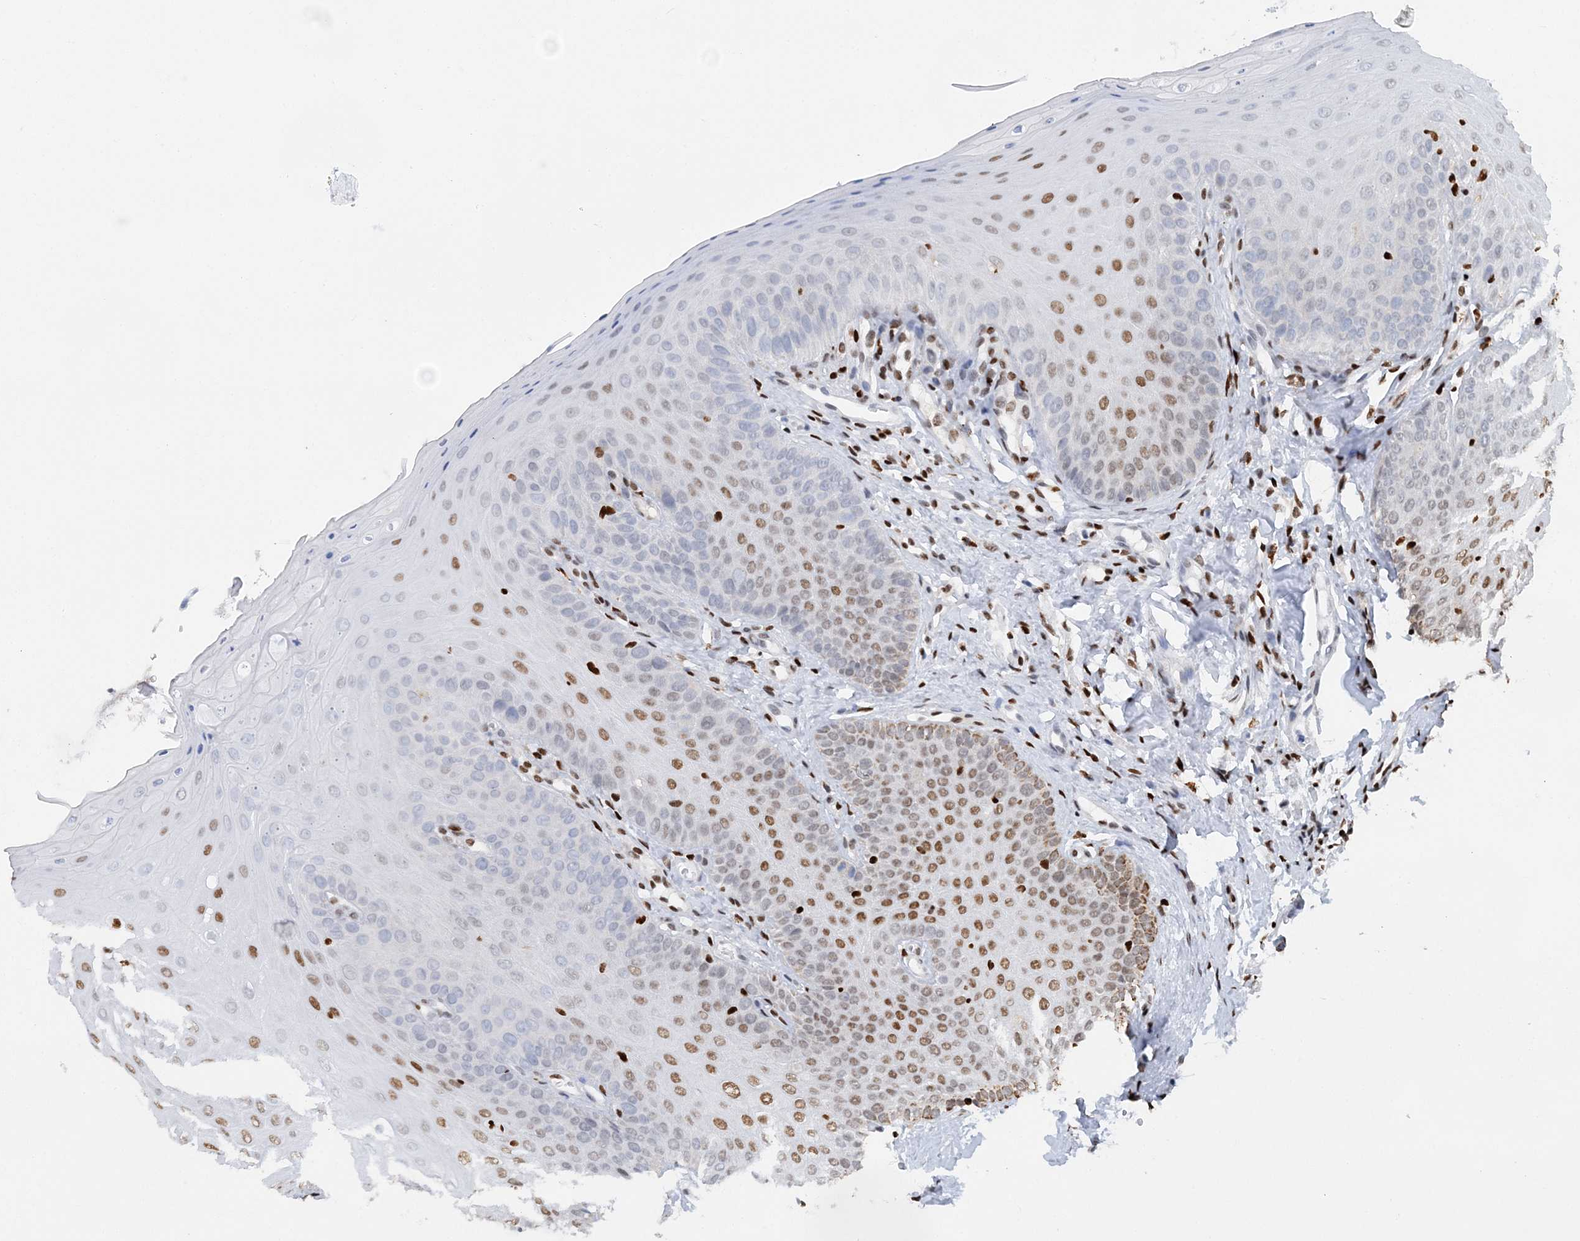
{"staining": {"intensity": "strong", "quantity": "25%-75%", "location": "nuclear"}, "tissue": "oral mucosa", "cell_type": "Squamous epithelial cells", "image_type": "normal", "snomed": [{"axis": "morphology", "description": "Normal tissue, NOS"}, {"axis": "topography", "description": "Oral tissue"}], "caption": "This image shows normal oral mucosa stained with IHC to label a protein in brown. The nuclear of squamous epithelial cells show strong positivity for the protein. Nuclei are counter-stained blue.", "gene": "NIT2", "patient": {"sex": "female", "age": 68}}